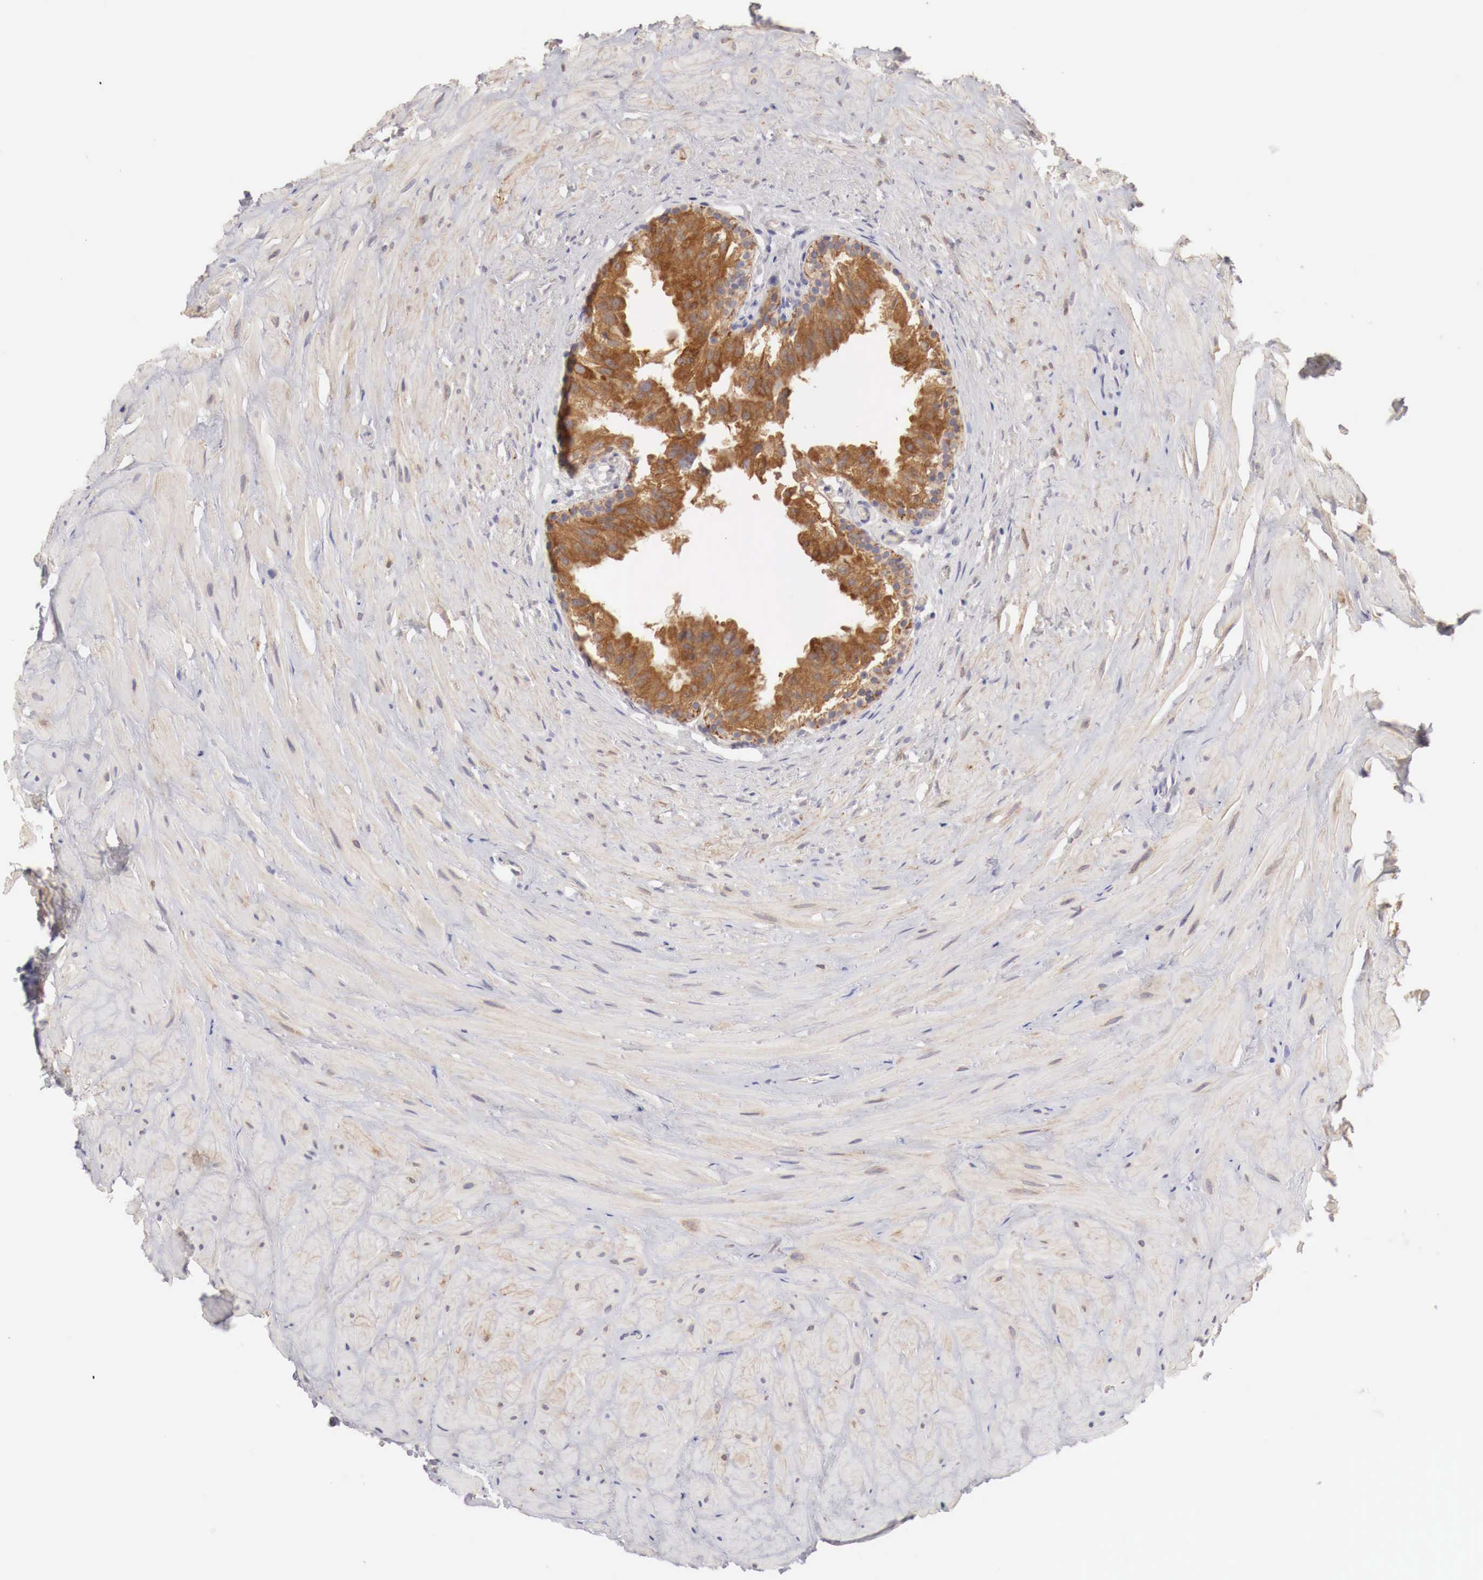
{"staining": {"intensity": "strong", "quantity": ">75%", "location": "cytoplasmic/membranous"}, "tissue": "epididymis", "cell_type": "Glandular cells", "image_type": "normal", "snomed": [{"axis": "morphology", "description": "Normal tissue, NOS"}, {"axis": "topography", "description": "Epididymis"}], "caption": "Immunohistochemistry (IHC) (DAB) staining of unremarkable epididymis exhibits strong cytoplasmic/membranous protein staining in about >75% of glandular cells. (DAB IHC with brightfield microscopy, high magnification).", "gene": "NSDHL", "patient": {"sex": "male", "age": 35}}